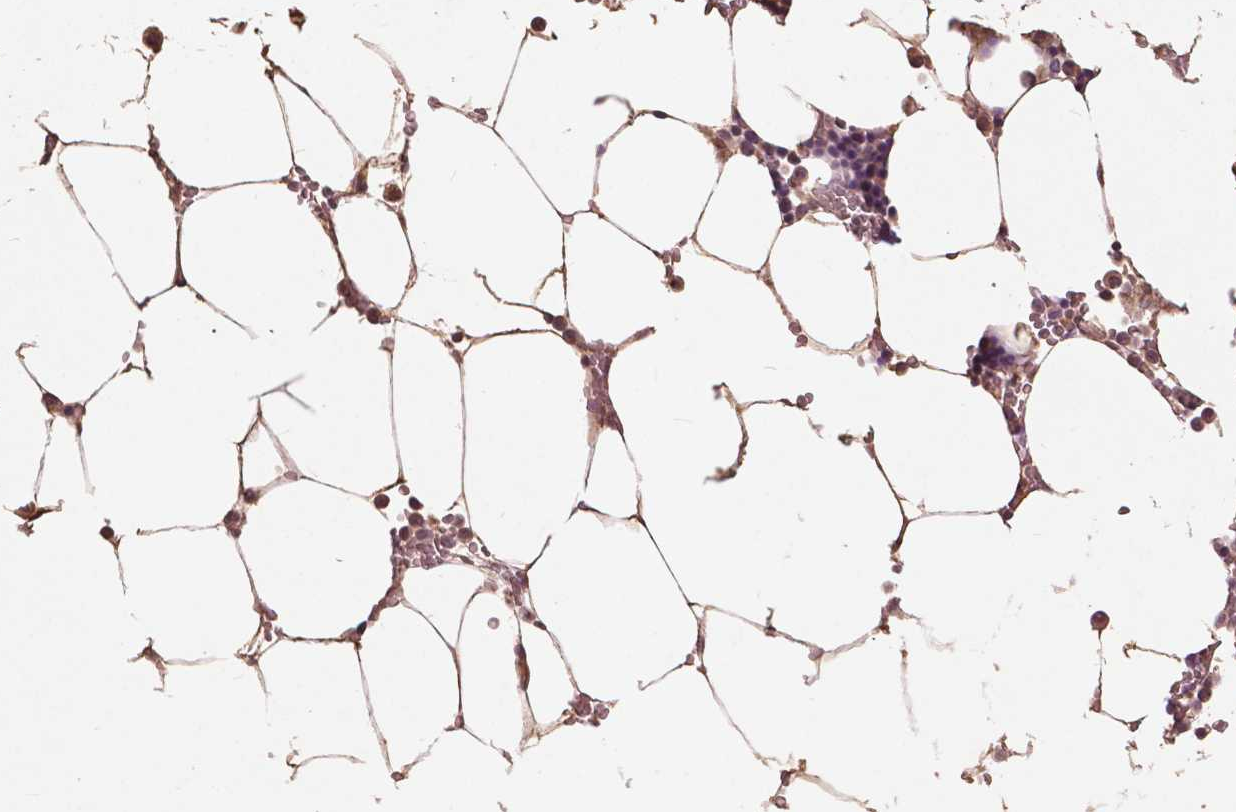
{"staining": {"intensity": "weak", "quantity": "25%-75%", "location": "nuclear"}, "tissue": "bone marrow", "cell_type": "Hematopoietic cells", "image_type": "normal", "snomed": [{"axis": "morphology", "description": "Normal tissue, NOS"}, {"axis": "topography", "description": "Bone marrow"}], "caption": "About 25%-75% of hematopoietic cells in normal bone marrow display weak nuclear protein expression as visualized by brown immunohistochemical staining.", "gene": "ANGPTL4", "patient": {"sex": "female", "age": 52}}